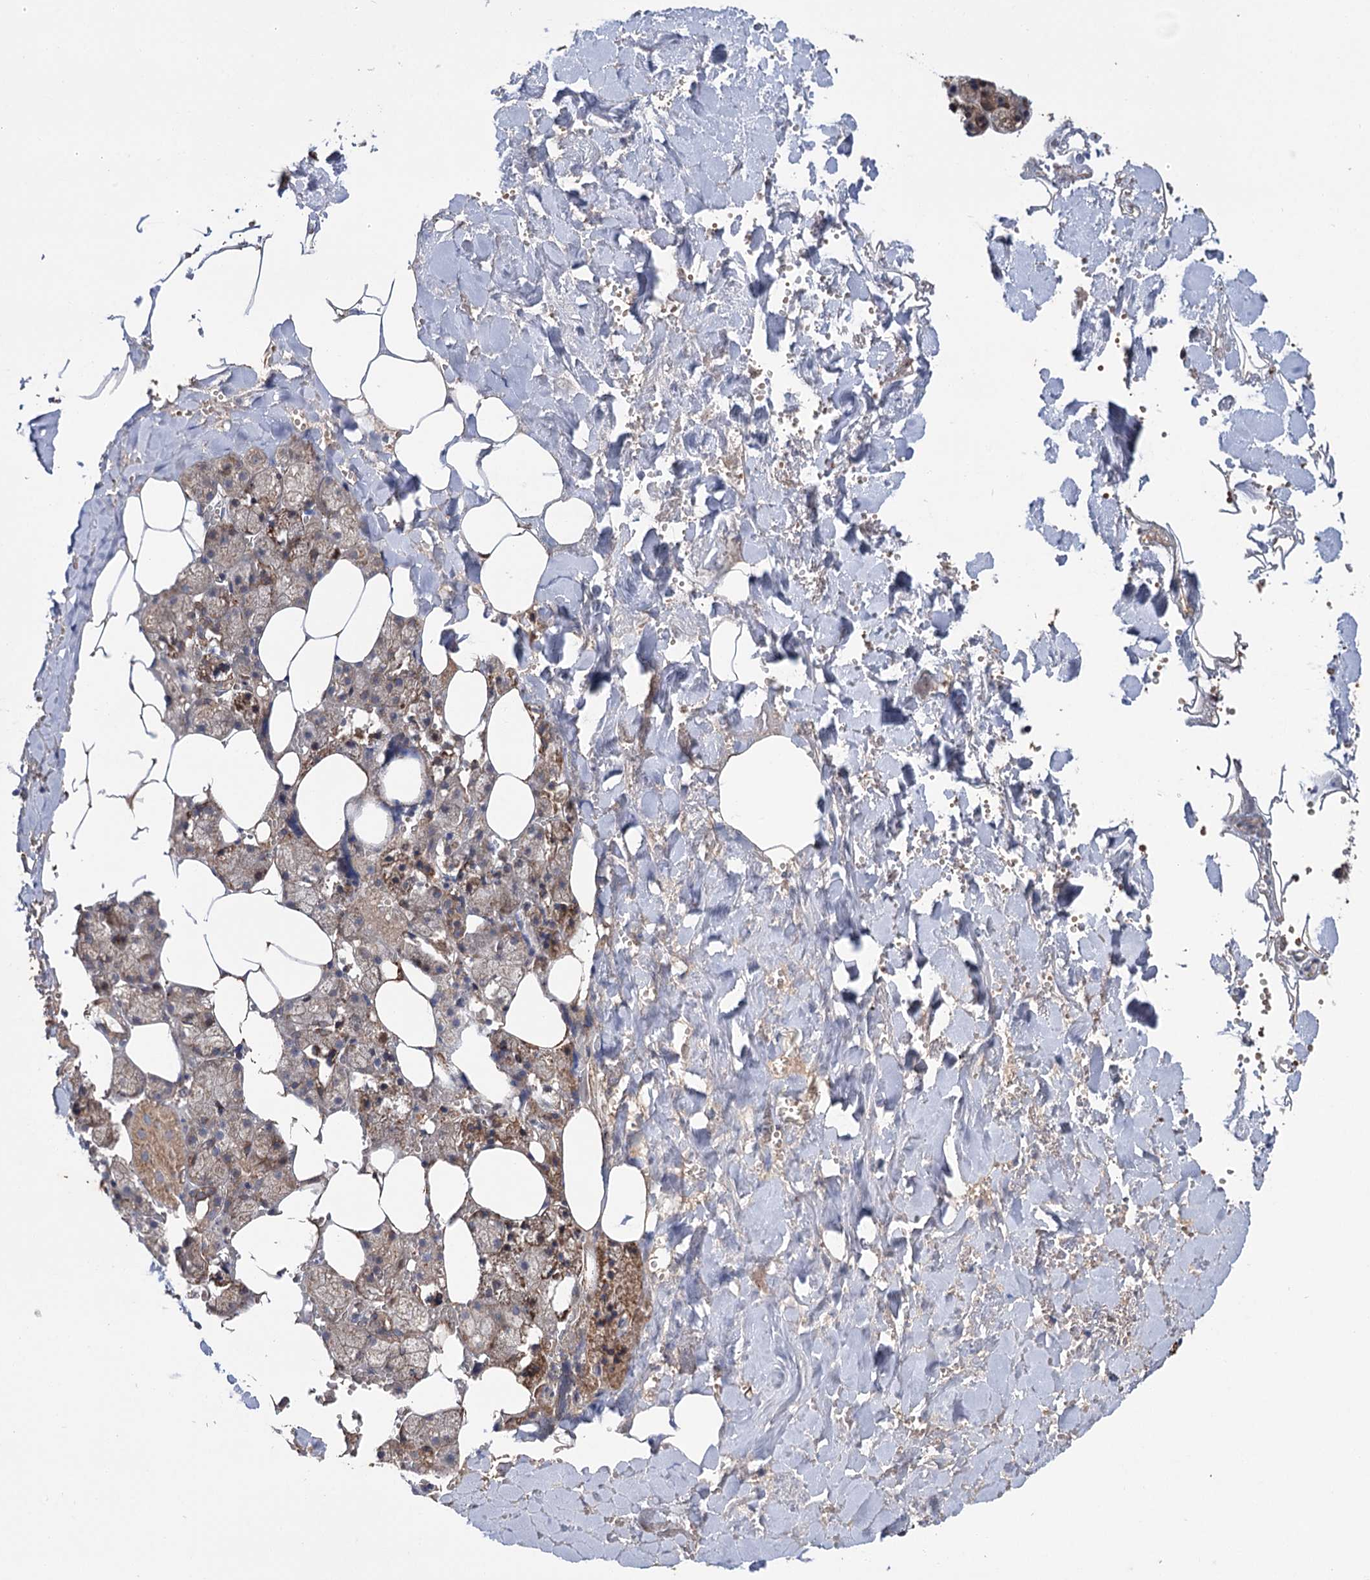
{"staining": {"intensity": "moderate", "quantity": "<25%", "location": "cytoplasmic/membranous"}, "tissue": "salivary gland", "cell_type": "Glandular cells", "image_type": "normal", "snomed": [{"axis": "morphology", "description": "Normal tissue, NOS"}, {"axis": "topography", "description": "Salivary gland"}], "caption": "This micrograph displays immunohistochemistry staining of normal salivary gland, with low moderate cytoplasmic/membranous positivity in approximately <25% of glandular cells.", "gene": "PTPN3", "patient": {"sex": "male", "age": 62}}